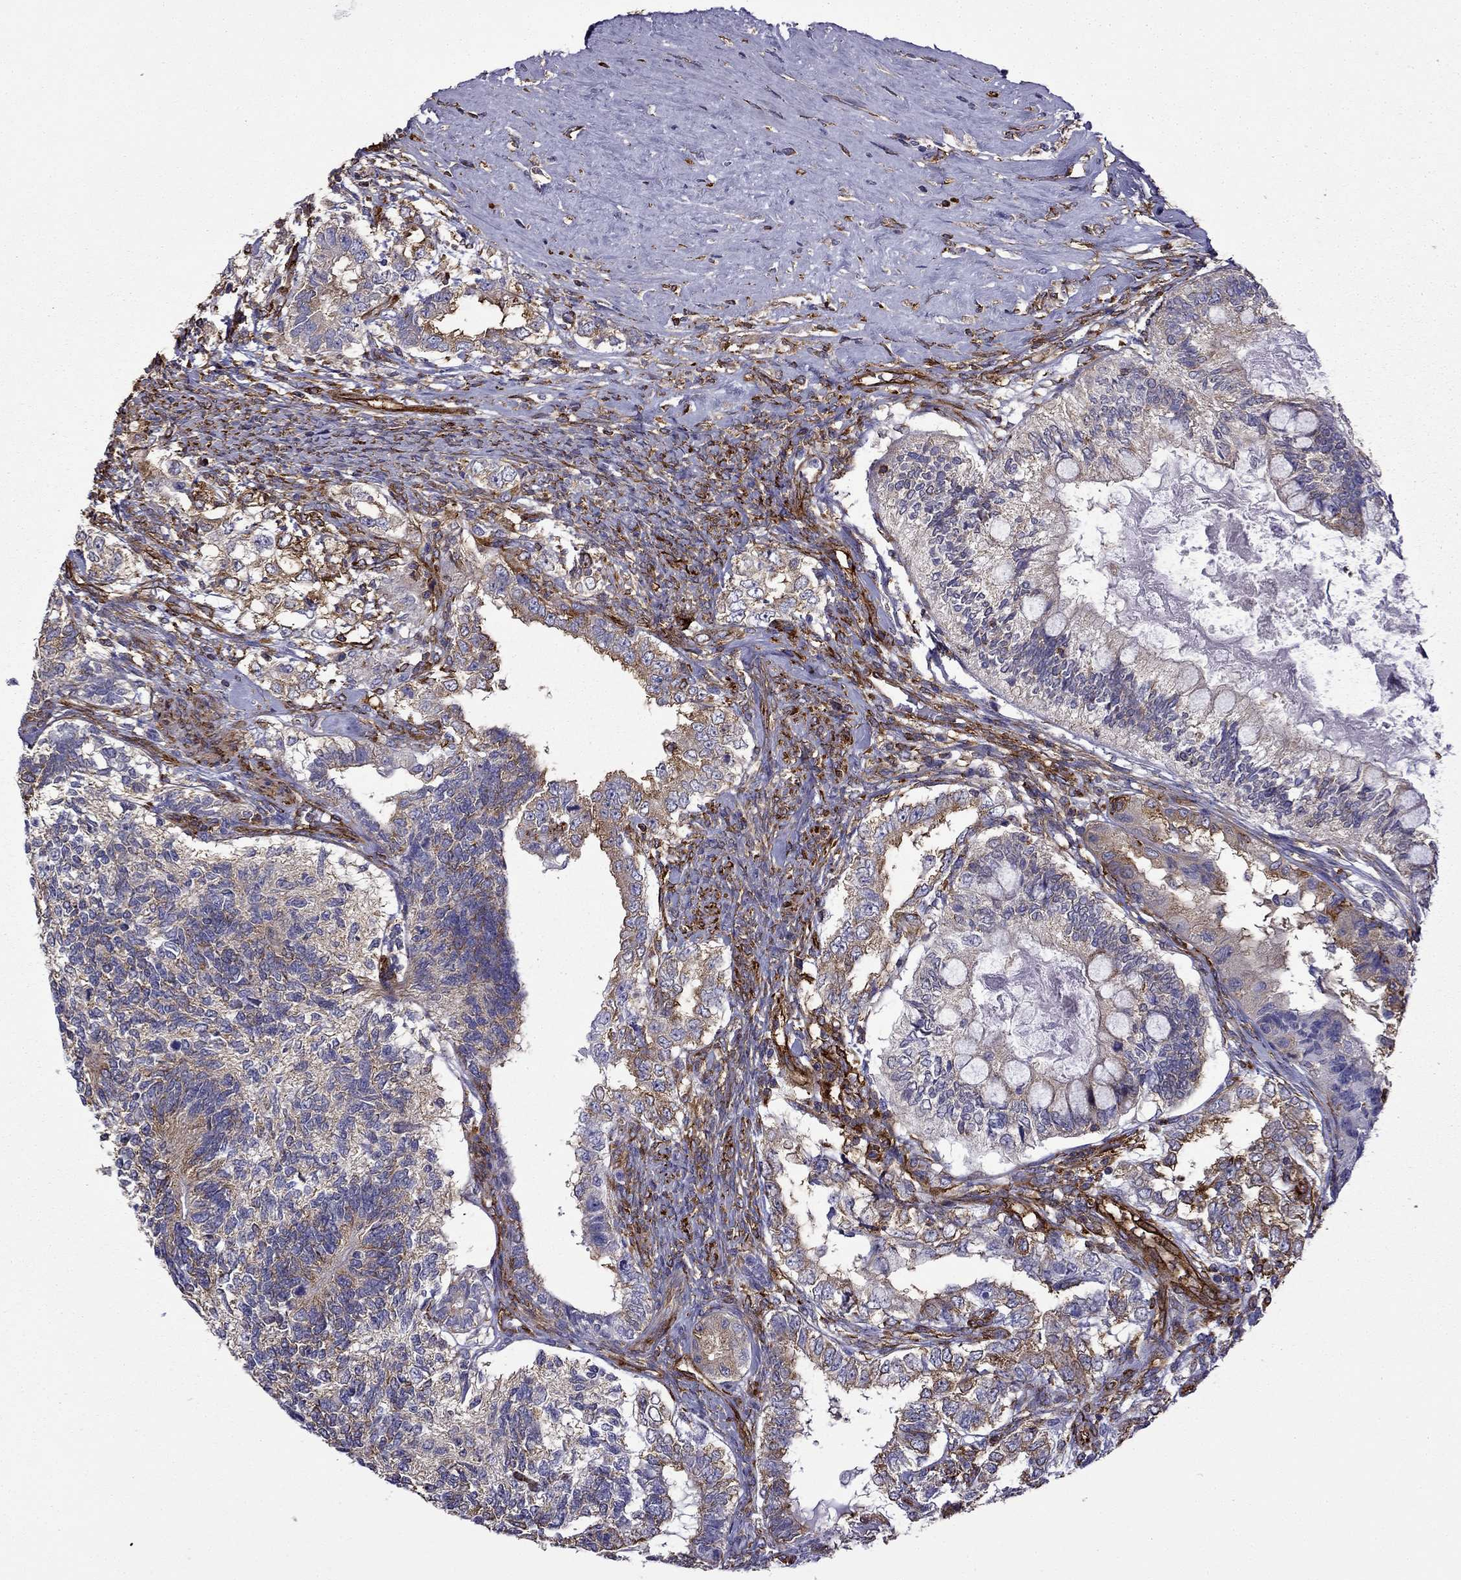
{"staining": {"intensity": "moderate", "quantity": "25%-75%", "location": "cytoplasmic/membranous"}, "tissue": "testis cancer", "cell_type": "Tumor cells", "image_type": "cancer", "snomed": [{"axis": "morphology", "description": "Seminoma, NOS"}, {"axis": "morphology", "description": "Carcinoma, Embryonal, NOS"}, {"axis": "topography", "description": "Testis"}], "caption": "An immunohistochemistry (IHC) photomicrograph of tumor tissue is shown. Protein staining in brown labels moderate cytoplasmic/membranous positivity in testis cancer (embryonal carcinoma) within tumor cells. (brown staining indicates protein expression, while blue staining denotes nuclei).", "gene": "MAP4", "patient": {"sex": "male", "age": 41}}